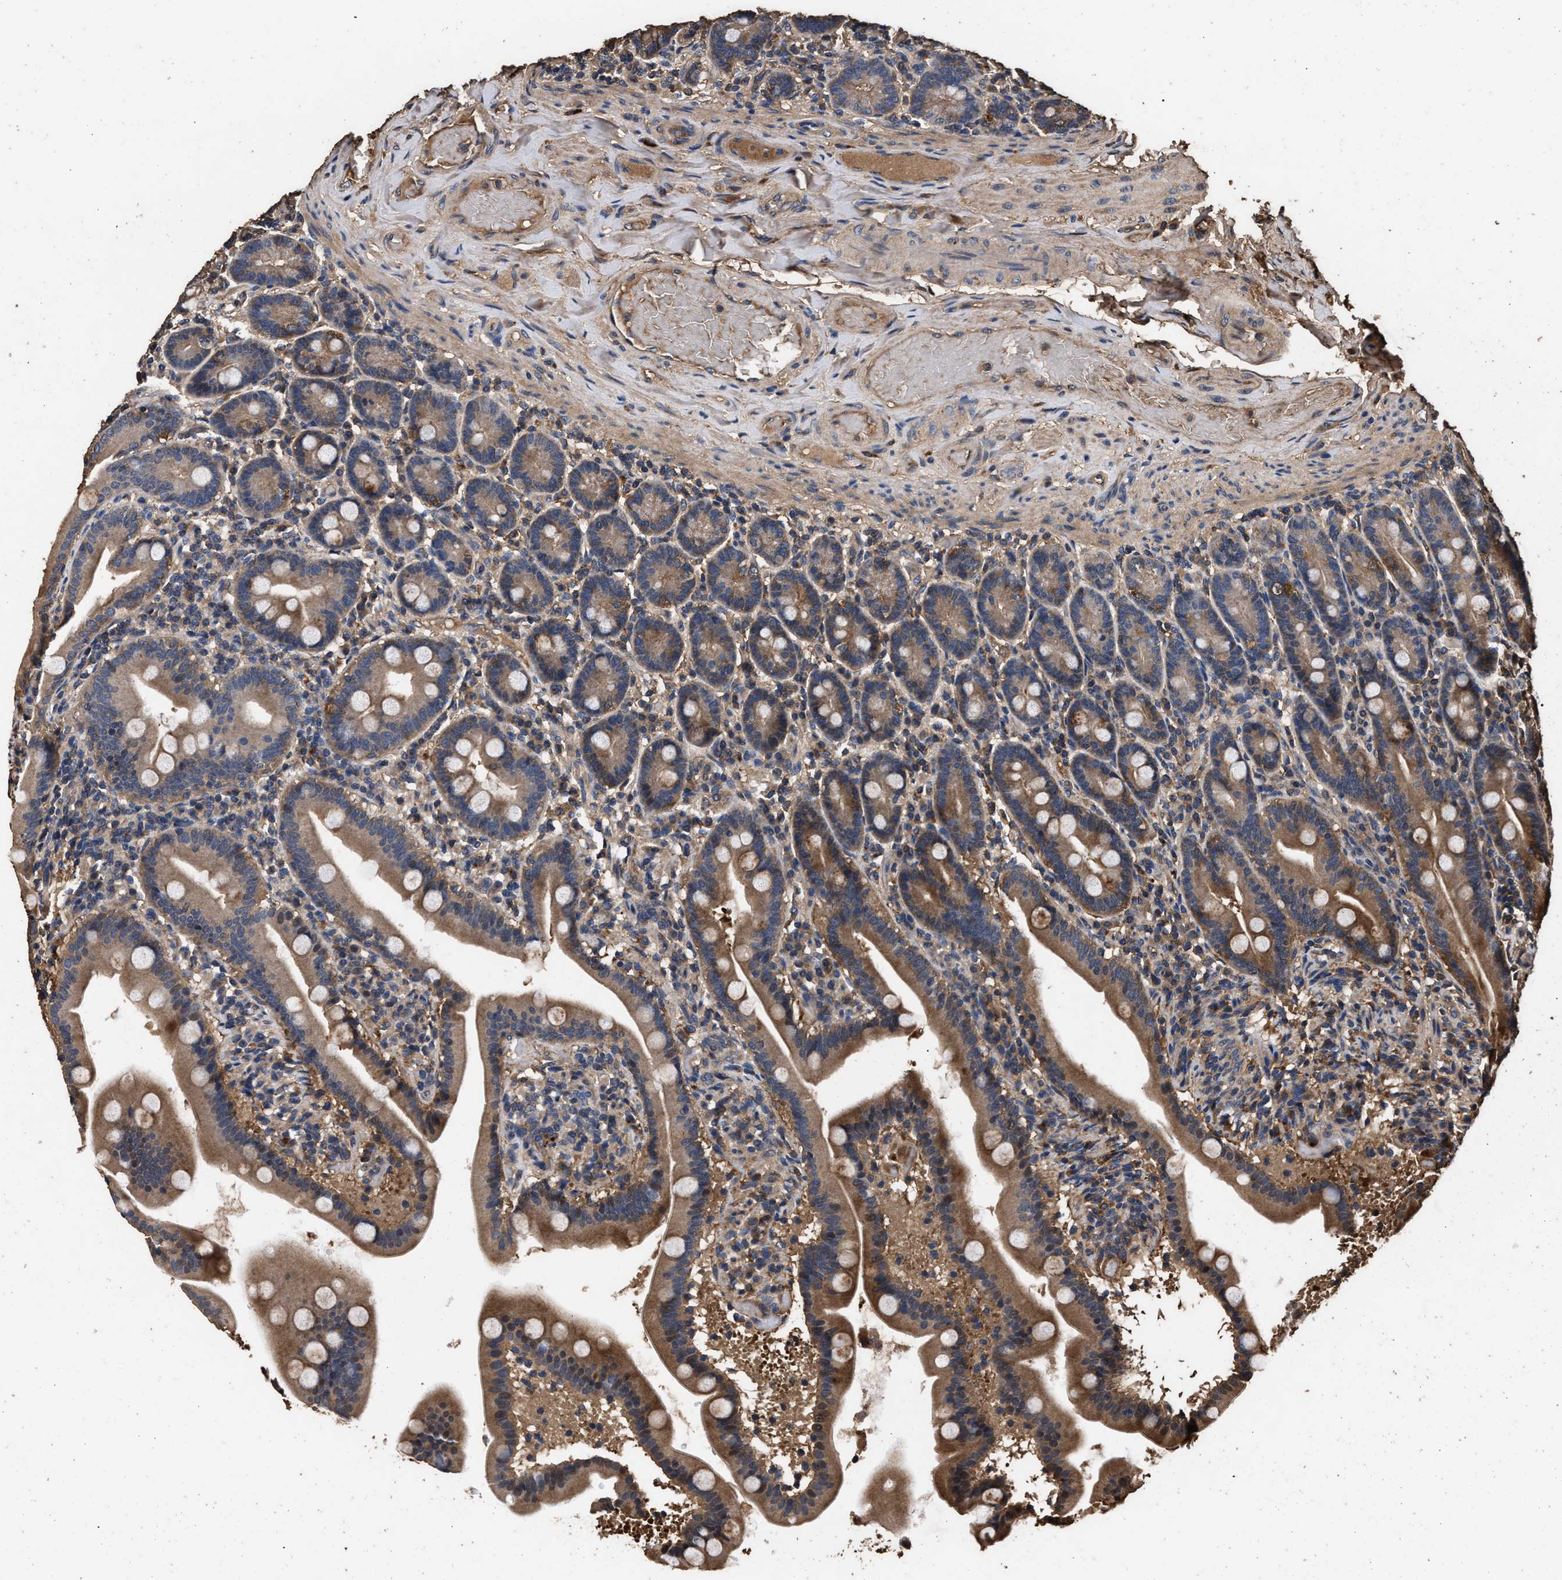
{"staining": {"intensity": "moderate", "quantity": ">75%", "location": "cytoplasmic/membranous"}, "tissue": "duodenum", "cell_type": "Glandular cells", "image_type": "normal", "snomed": [{"axis": "morphology", "description": "Normal tissue, NOS"}, {"axis": "topography", "description": "Duodenum"}], "caption": "Duodenum stained with IHC demonstrates moderate cytoplasmic/membranous staining in about >75% of glandular cells.", "gene": "ENSG00000286112", "patient": {"sex": "male", "age": 54}}